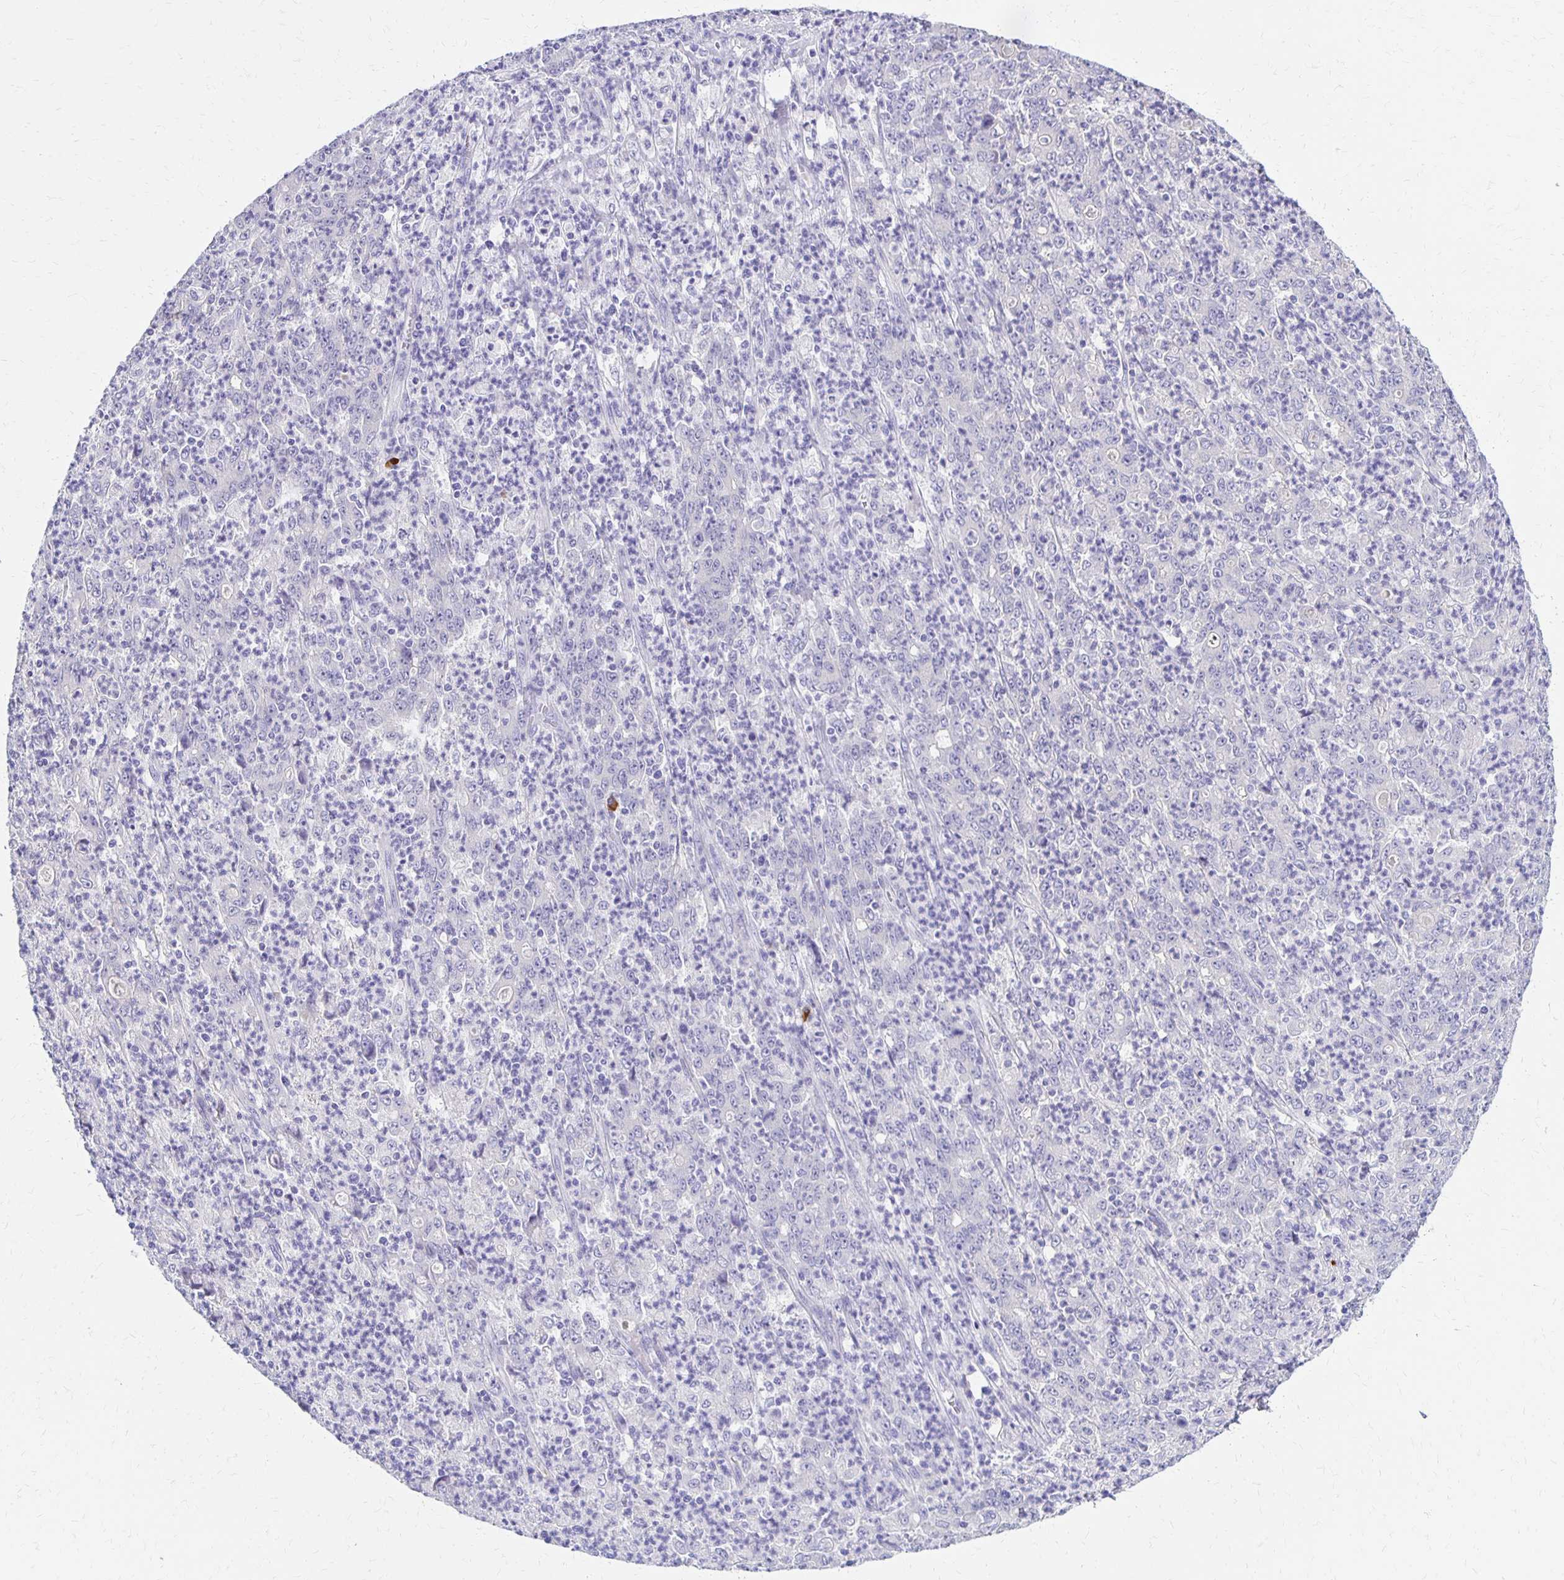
{"staining": {"intensity": "negative", "quantity": "none", "location": "none"}, "tissue": "stomach cancer", "cell_type": "Tumor cells", "image_type": "cancer", "snomed": [{"axis": "morphology", "description": "Adenocarcinoma, NOS"}, {"axis": "topography", "description": "Stomach, lower"}], "caption": "Tumor cells show no significant protein staining in stomach adenocarcinoma.", "gene": "FNTB", "patient": {"sex": "female", "age": 71}}